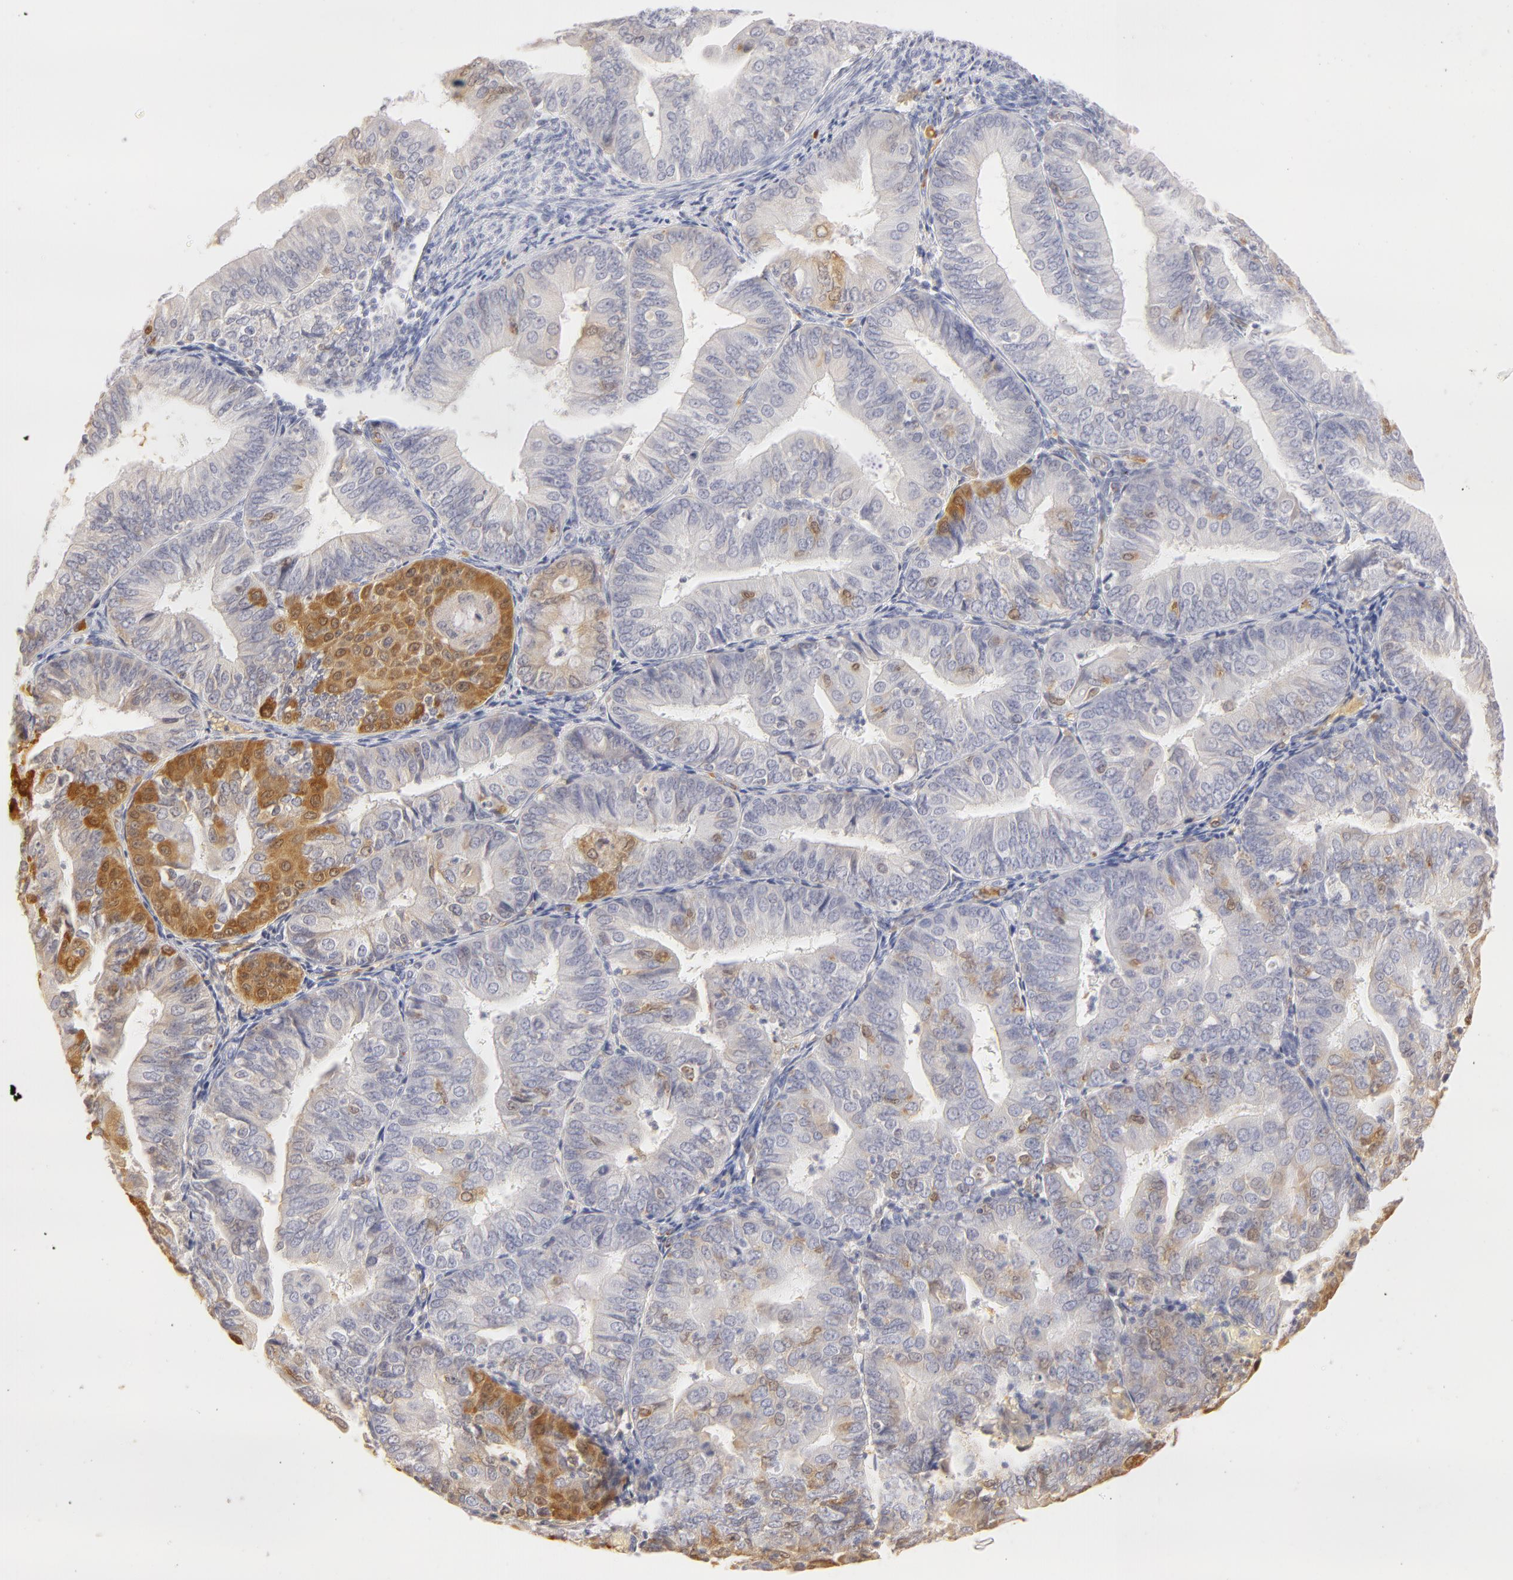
{"staining": {"intensity": "negative", "quantity": "none", "location": "none"}, "tissue": "endometrial cancer", "cell_type": "Tumor cells", "image_type": "cancer", "snomed": [{"axis": "morphology", "description": "Adenocarcinoma, NOS"}, {"axis": "topography", "description": "Endometrium"}], "caption": "IHC of human endometrial cancer (adenocarcinoma) displays no positivity in tumor cells. (Brightfield microscopy of DAB (3,3'-diaminobenzidine) IHC at high magnification).", "gene": "CA2", "patient": {"sex": "female", "age": 79}}